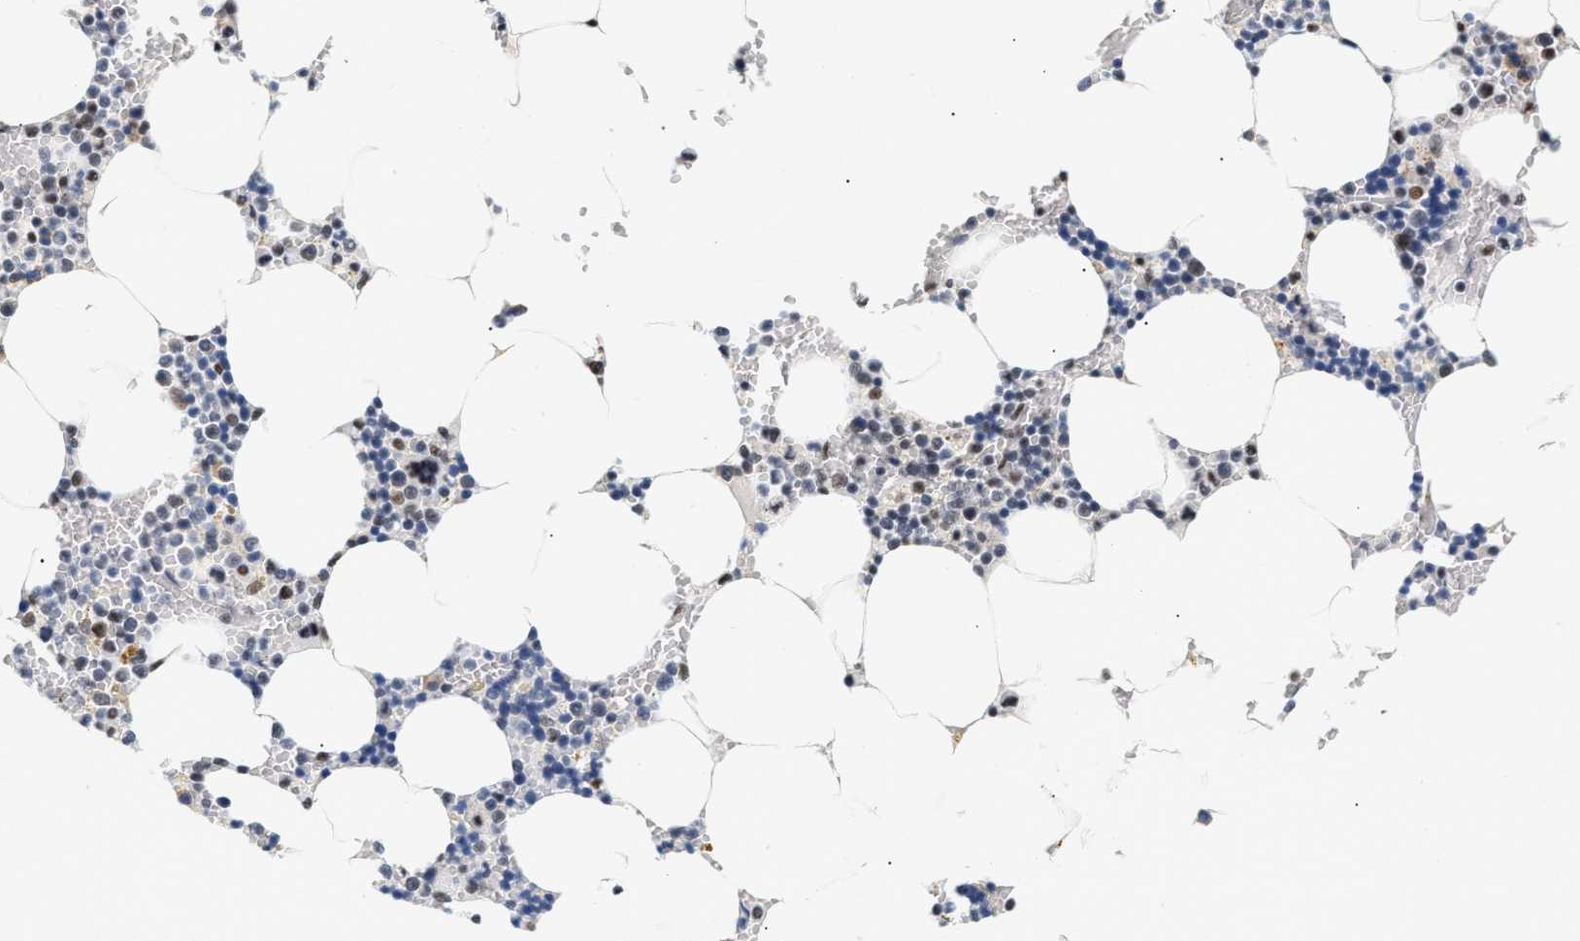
{"staining": {"intensity": "moderate", "quantity": "<25%", "location": "nuclear"}, "tissue": "bone marrow", "cell_type": "Hematopoietic cells", "image_type": "normal", "snomed": [{"axis": "morphology", "description": "Normal tissue, NOS"}, {"axis": "topography", "description": "Bone marrow"}], "caption": "Immunohistochemical staining of benign human bone marrow exhibits <25% levels of moderate nuclear protein staining in about <25% of hematopoietic cells.", "gene": "THOC1", "patient": {"sex": "male", "age": 70}}